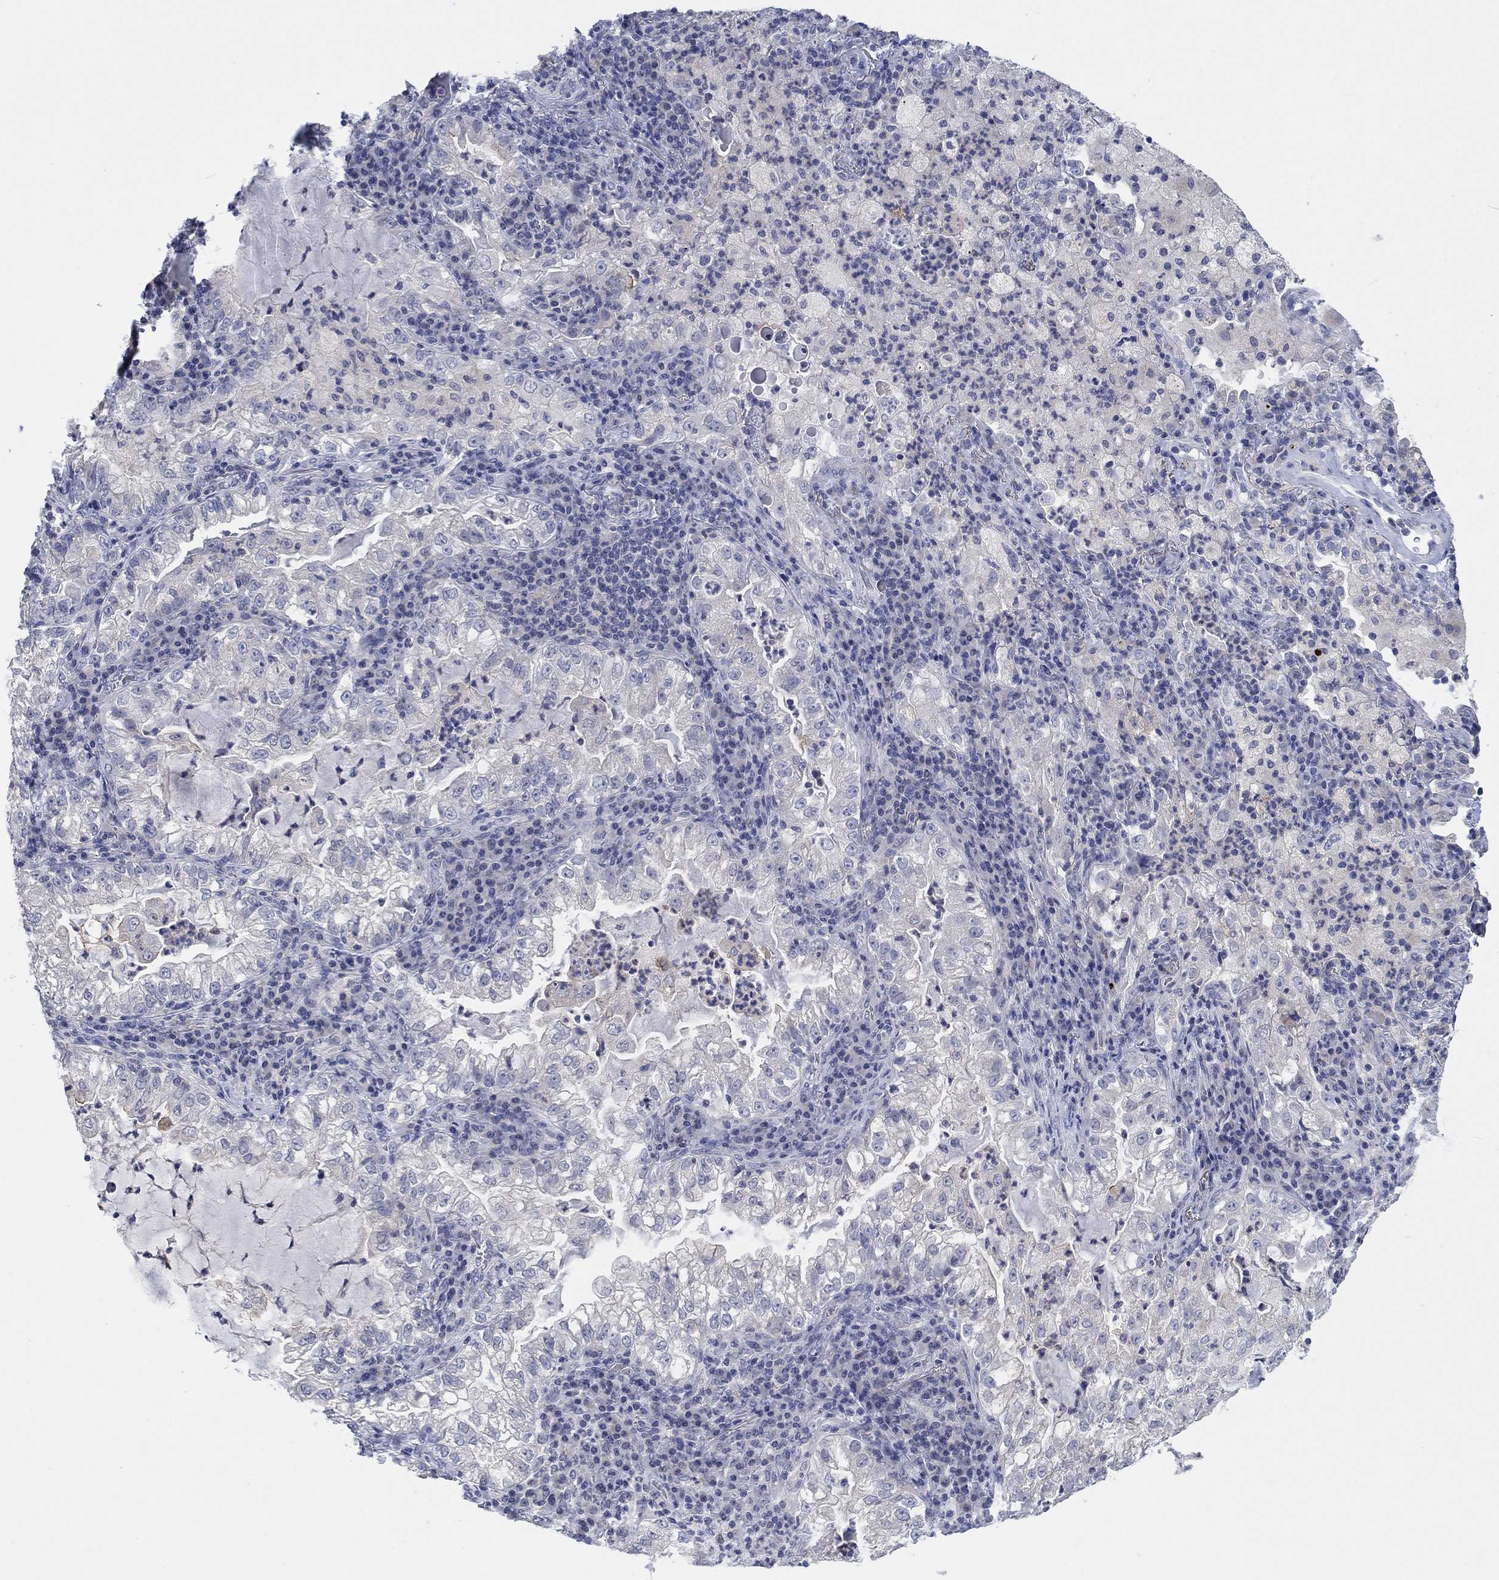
{"staining": {"intensity": "negative", "quantity": "none", "location": "none"}, "tissue": "lung cancer", "cell_type": "Tumor cells", "image_type": "cancer", "snomed": [{"axis": "morphology", "description": "Adenocarcinoma, NOS"}, {"axis": "topography", "description": "Lung"}], "caption": "A micrograph of lung cancer (adenocarcinoma) stained for a protein demonstrates no brown staining in tumor cells.", "gene": "FER1L6", "patient": {"sex": "female", "age": 73}}